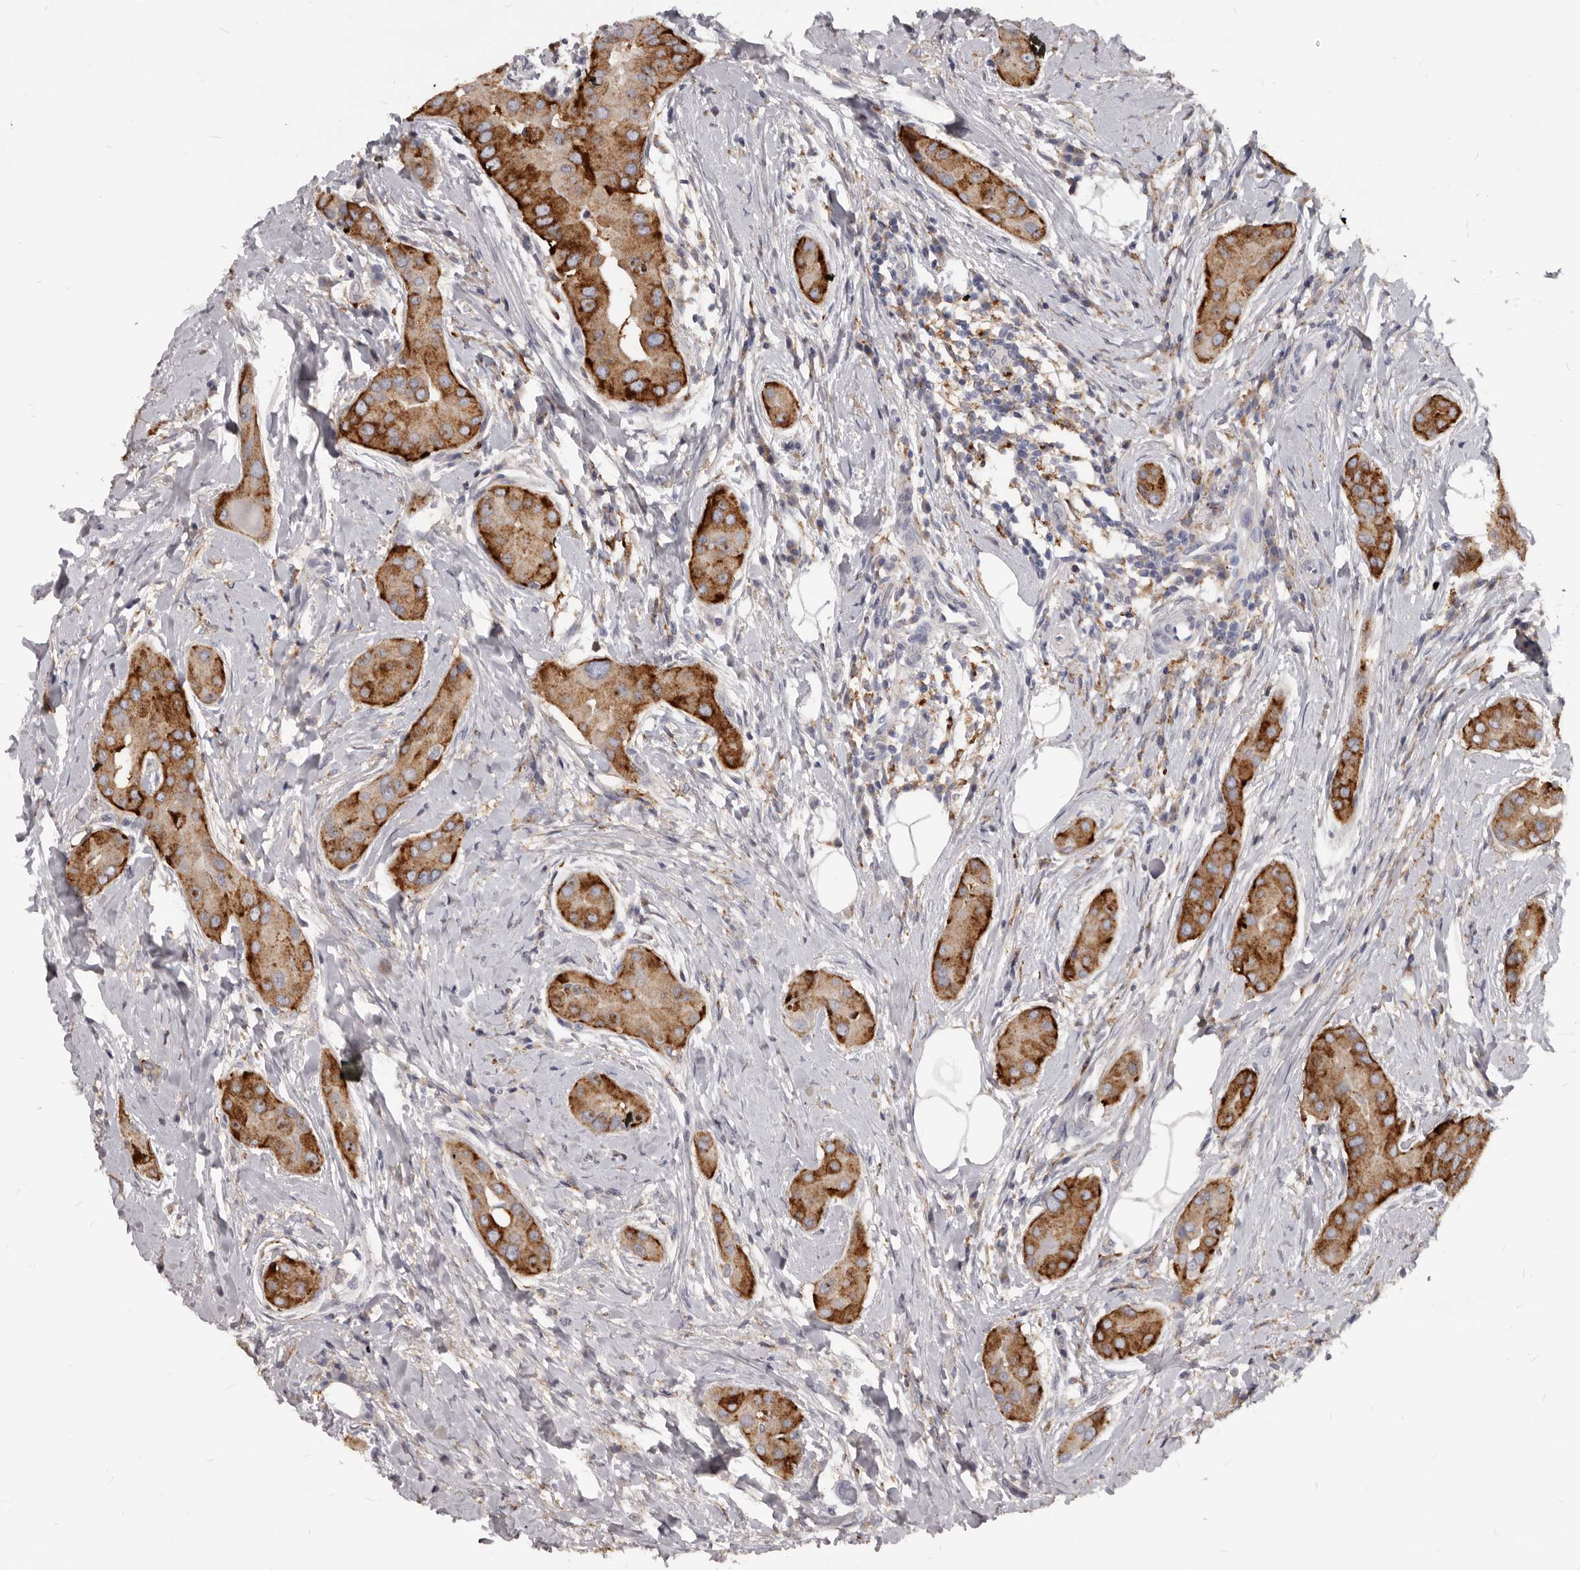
{"staining": {"intensity": "moderate", "quantity": ">75%", "location": "cytoplasmic/membranous"}, "tissue": "thyroid cancer", "cell_type": "Tumor cells", "image_type": "cancer", "snomed": [{"axis": "morphology", "description": "Papillary adenocarcinoma, NOS"}, {"axis": "topography", "description": "Thyroid gland"}], "caption": "Immunohistochemical staining of human papillary adenocarcinoma (thyroid) reveals medium levels of moderate cytoplasmic/membranous staining in about >75% of tumor cells.", "gene": "PI4K2A", "patient": {"sex": "male", "age": 33}}